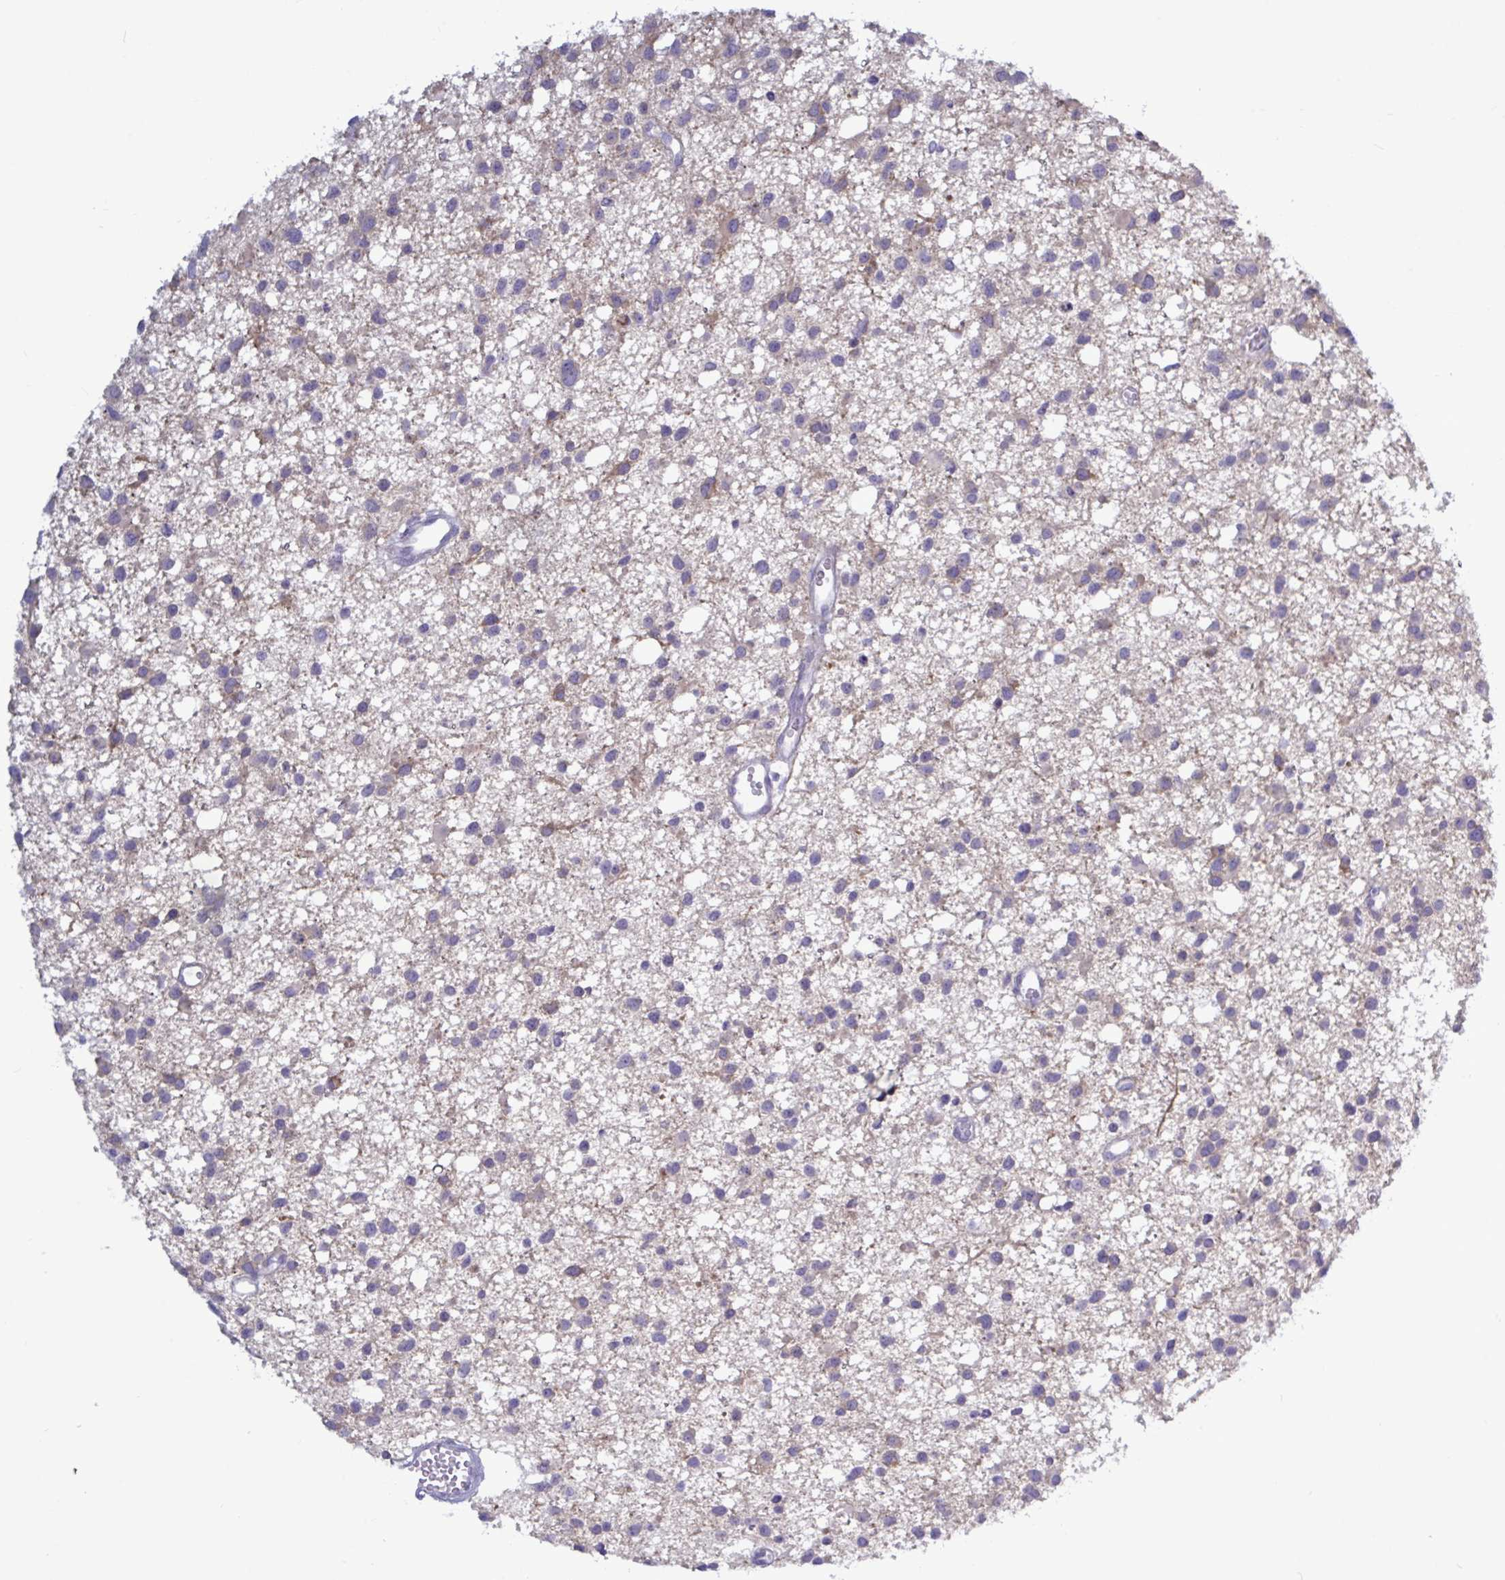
{"staining": {"intensity": "weak", "quantity": "25%-75%", "location": "cytoplasmic/membranous"}, "tissue": "glioma", "cell_type": "Tumor cells", "image_type": "cancer", "snomed": [{"axis": "morphology", "description": "Glioma, malignant, High grade"}, {"axis": "topography", "description": "Brain"}], "caption": "Protein staining shows weak cytoplasmic/membranous expression in approximately 25%-75% of tumor cells in glioma.", "gene": "ATG9A", "patient": {"sex": "male", "age": 23}}